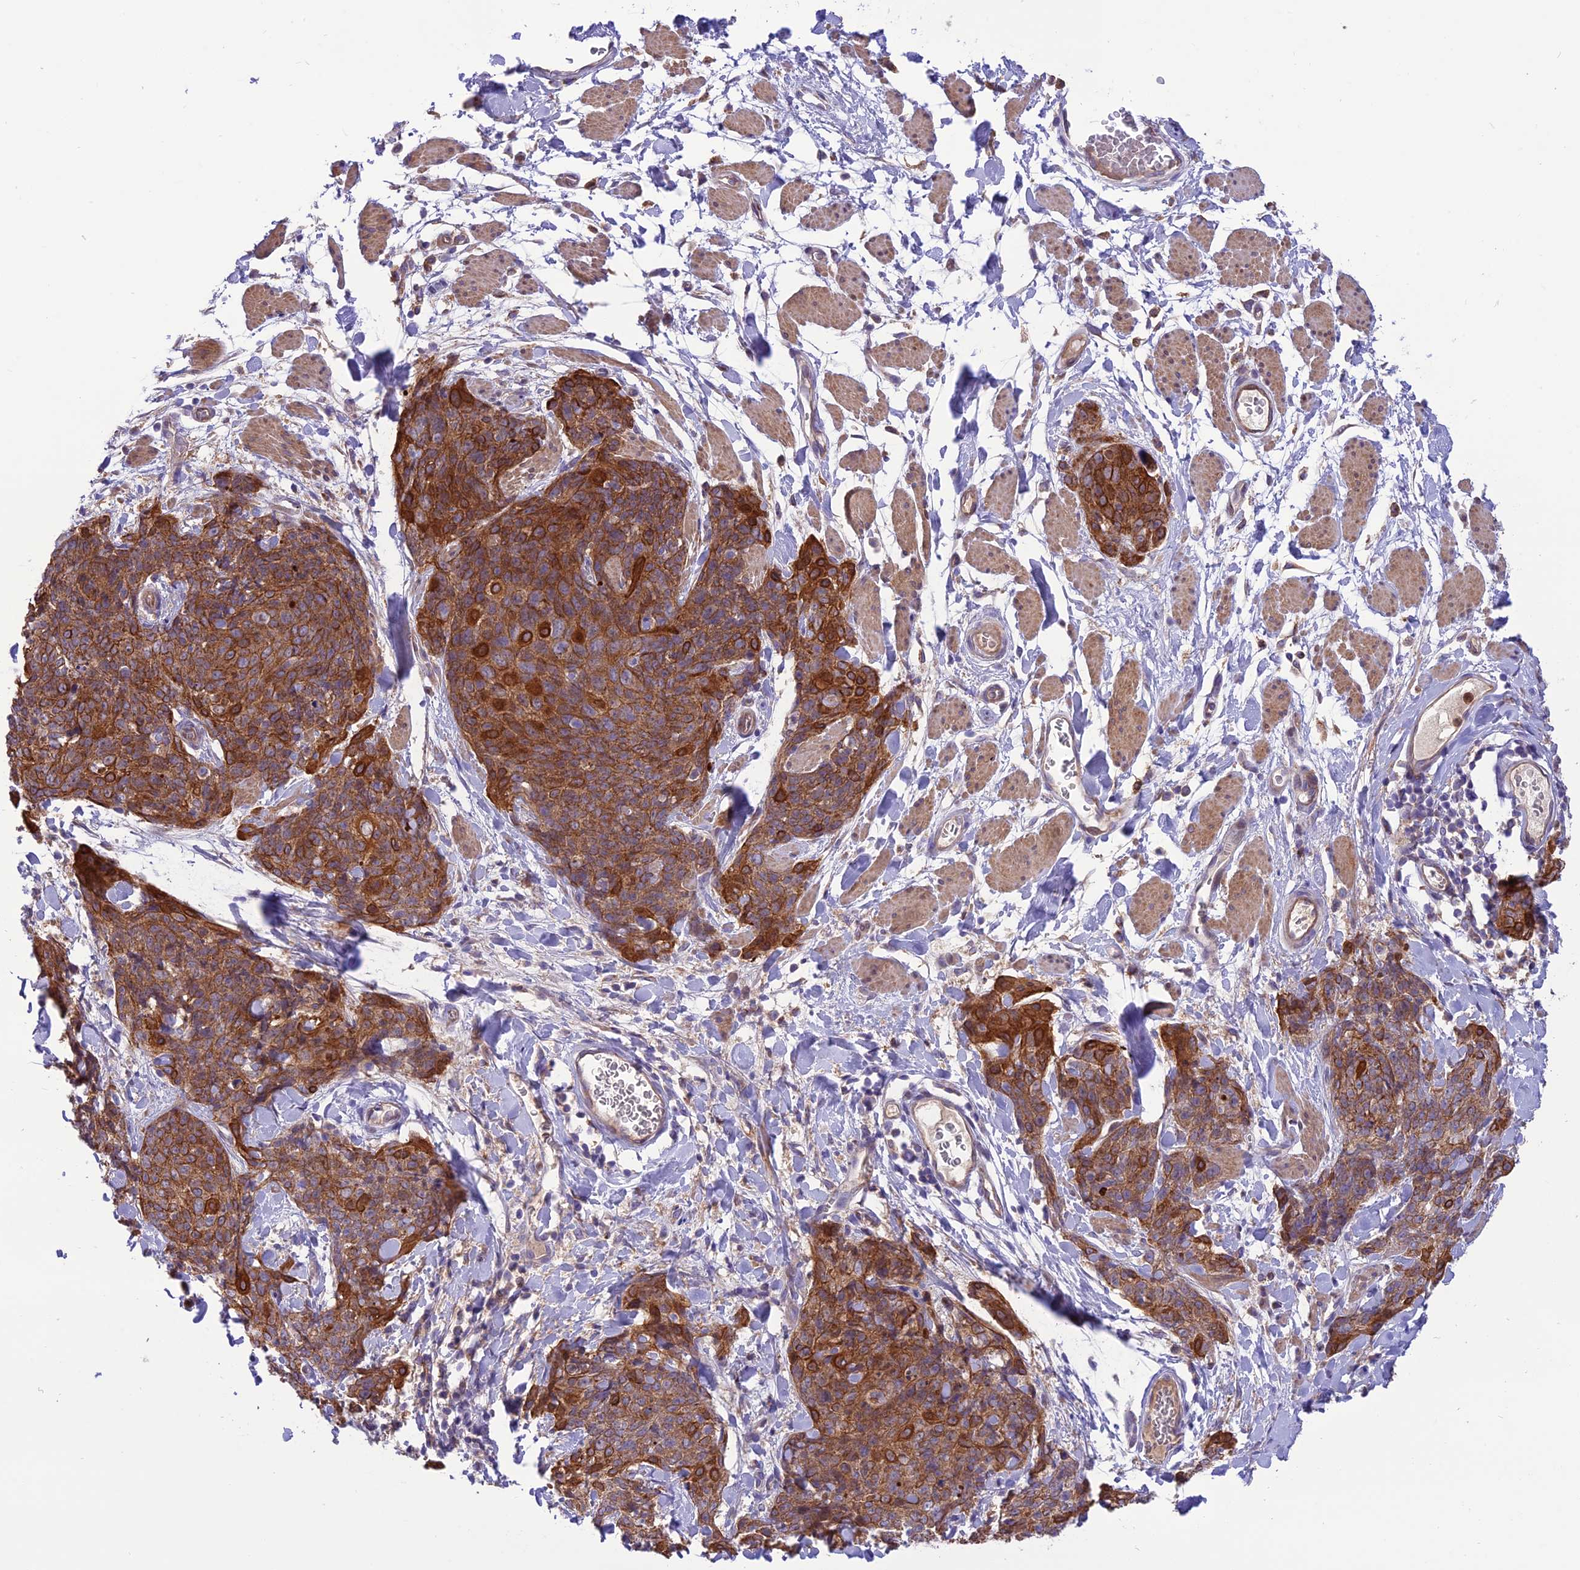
{"staining": {"intensity": "strong", "quantity": ">75%", "location": "cytoplasmic/membranous"}, "tissue": "skin cancer", "cell_type": "Tumor cells", "image_type": "cancer", "snomed": [{"axis": "morphology", "description": "Squamous cell carcinoma, NOS"}, {"axis": "topography", "description": "Skin"}, {"axis": "topography", "description": "Vulva"}], "caption": "Protein staining reveals strong cytoplasmic/membranous expression in about >75% of tumor cells in skin cancer (squamous cell carcinoma). (DAB (3,3'-diaminobenzidine) IHC, brown staining for protein, blue staining for nuclei).", "gene": "JMY", "patient": {"sex": "female", "age": 85}}